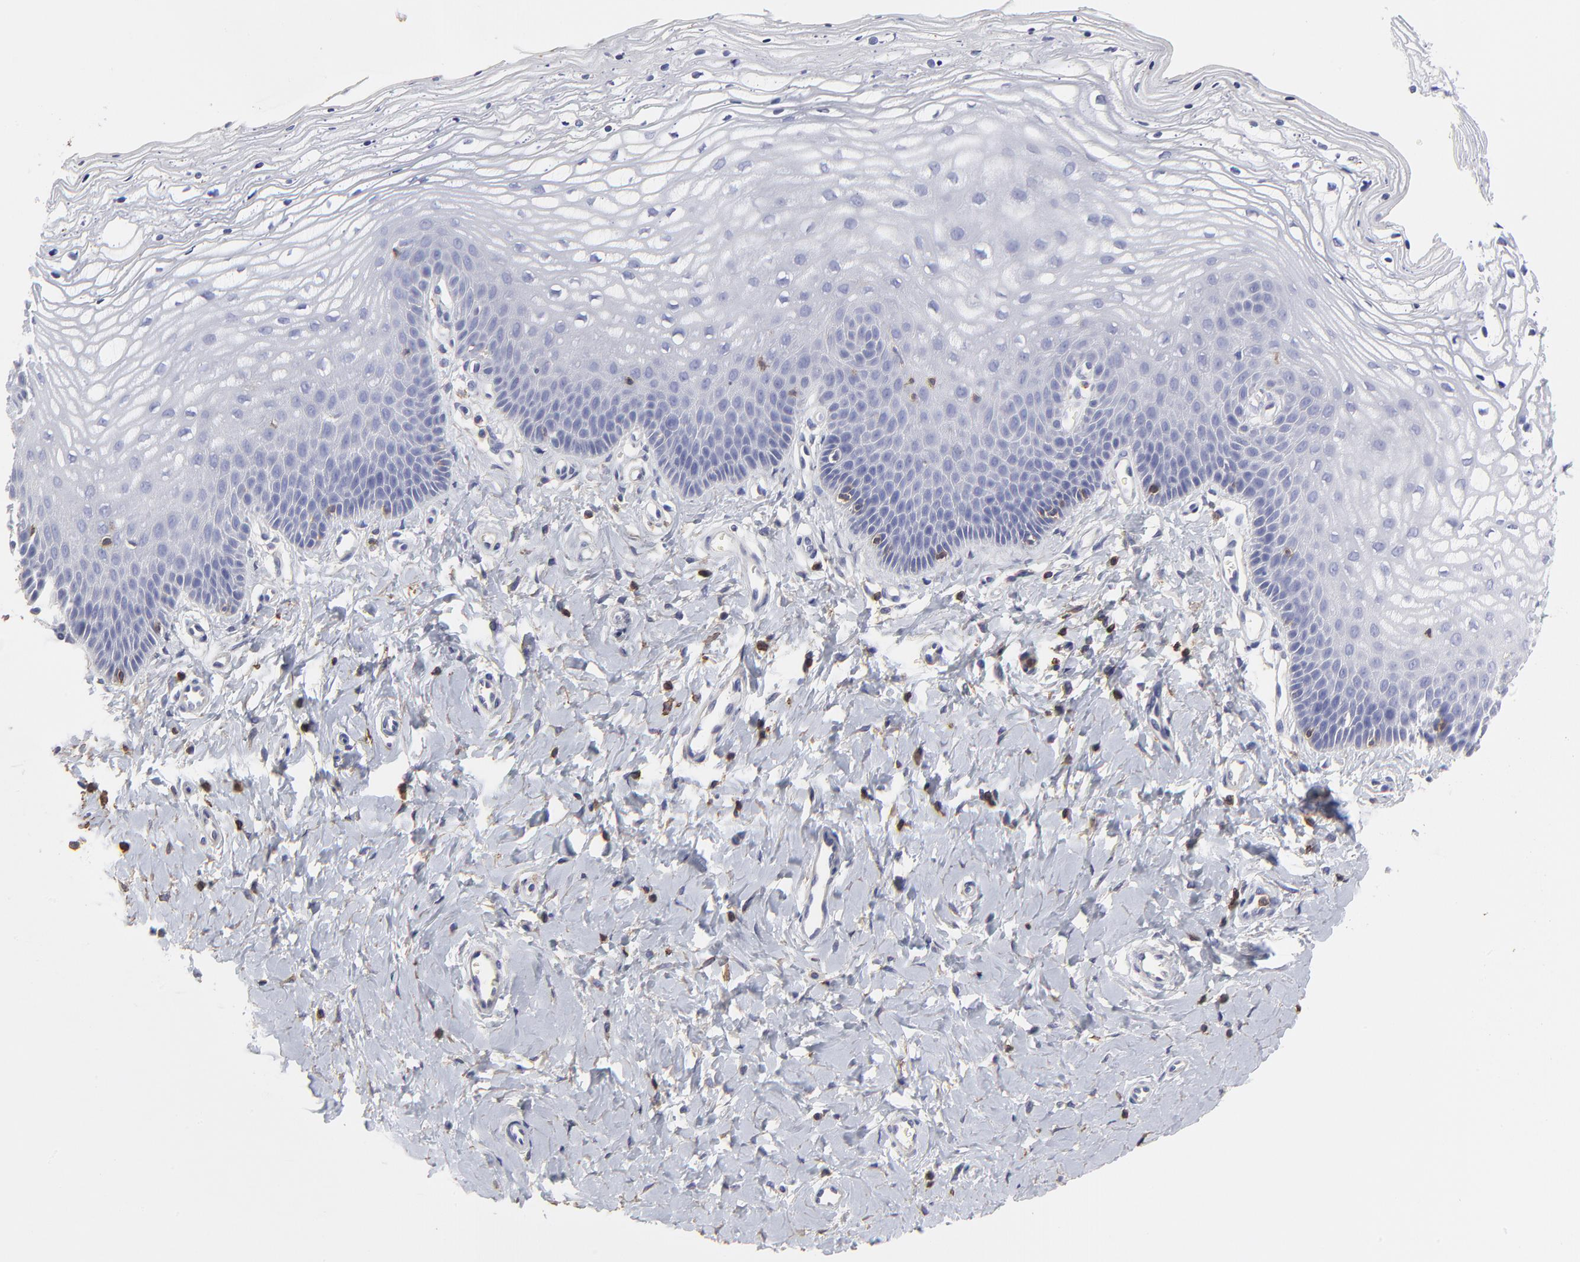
{"staining": {"intensity": "negative", "quantity": "none", "location": "none"}, "tissue": "vagina", "cell_type": "Squamous epithelial cells", "image_type": "normal", "snomed": [{"axis": "morphology", "description": "Normal tissue, NOS"}, {"axis": "topography", "description": "Vagina"}], "caption": "Immunohistochemistry histopathology image of benign human vagina stained for a protein (brown), which displays no staining in squamous epithelial cells.", "gene": "ANXA6", "patient": {"sex": "female", "age": 68}}